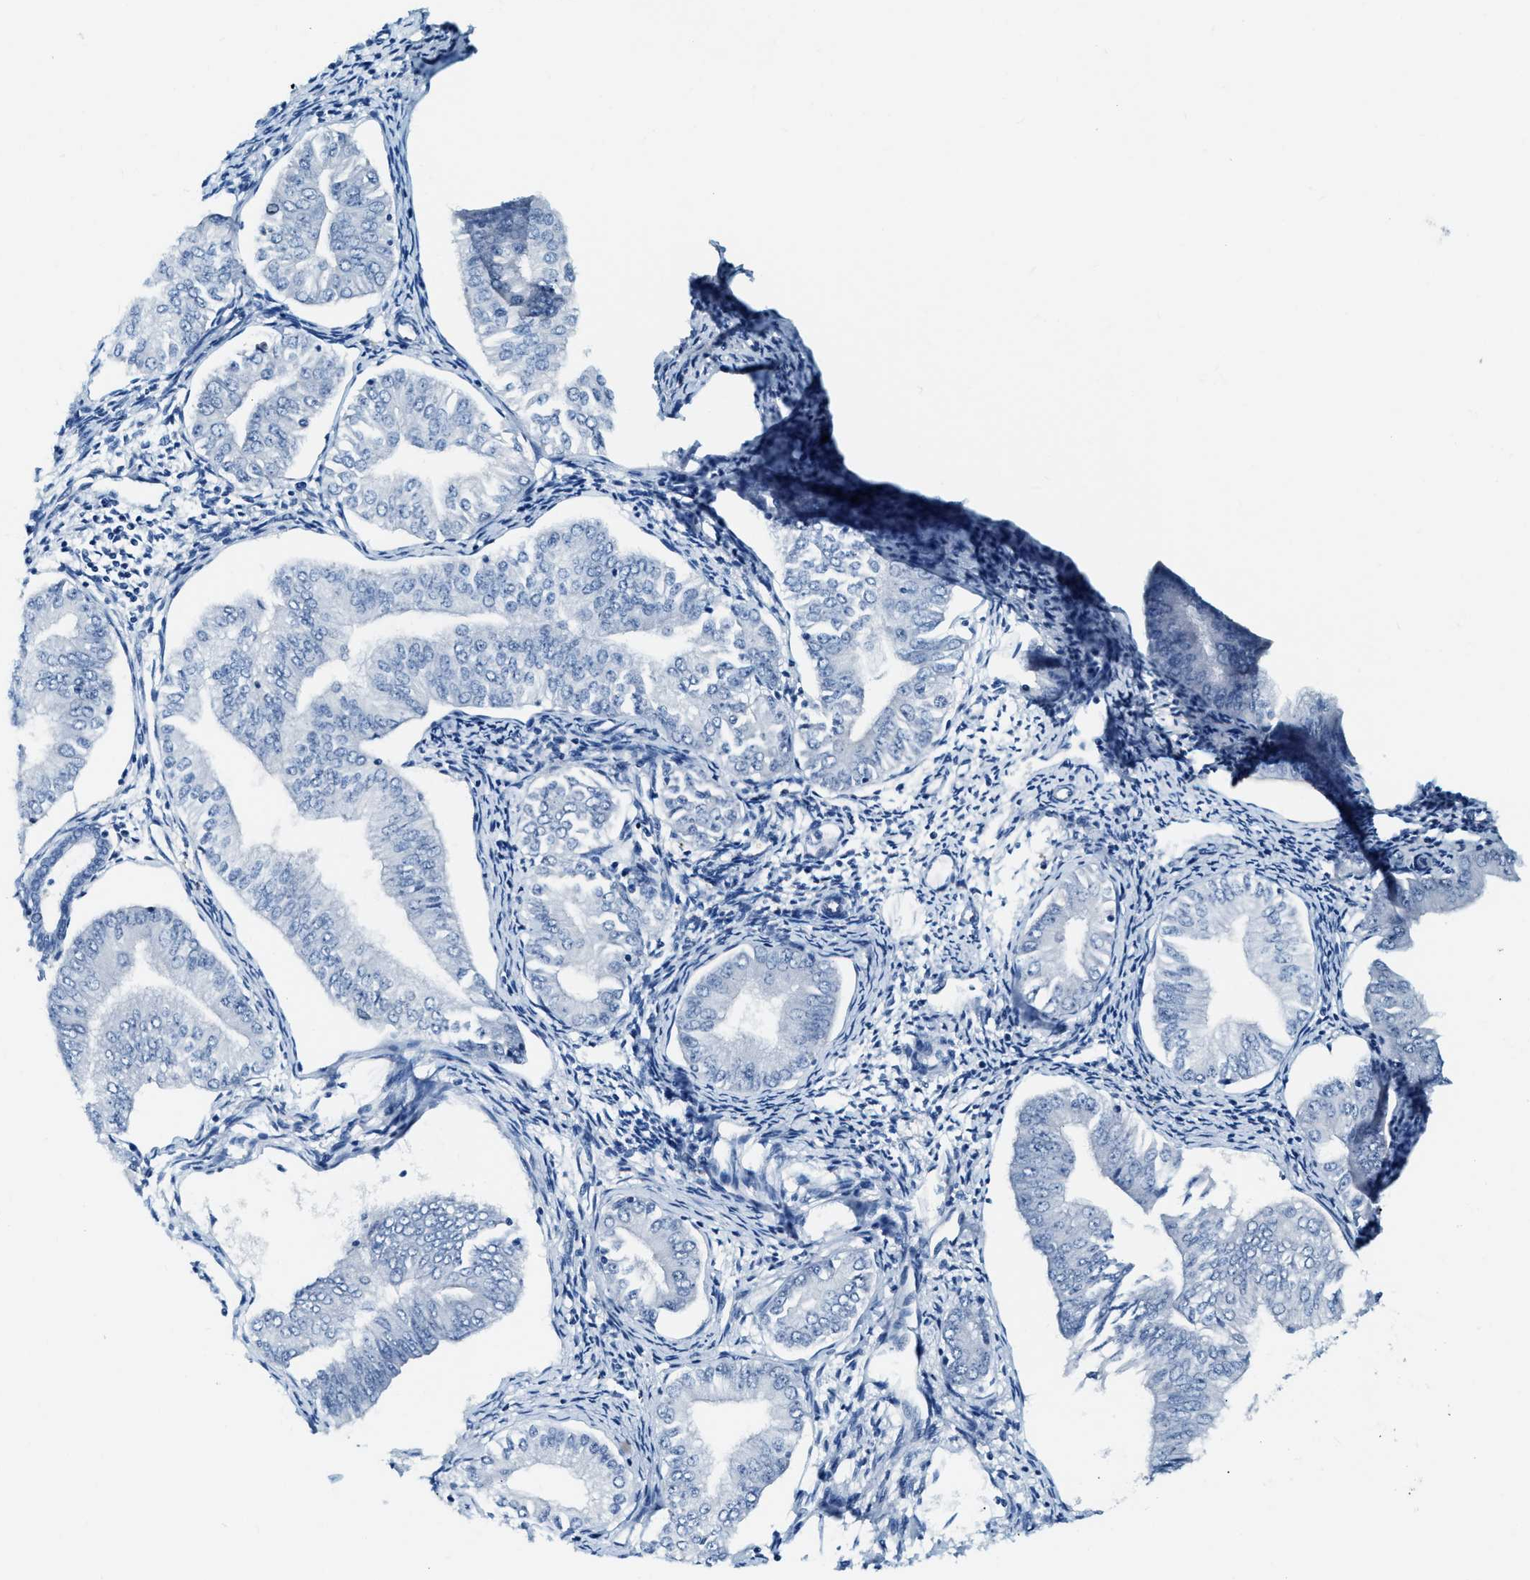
{"staining": {"intensity": "negative", "quantity": "none", "location": "none"}, "tissue": "endometrial cancer", "cell_type": "Tumor cells", "image_type": "cancer", "snomed": [{"axis": "morphology", "description": "Normal tissue, NOS"}, {"axis": "morphology", "description": "Adenocarcinoma, NOS"}, {"axis": "topography", "description": "Endometrium"}], "caption": "Endometrial cancer stained for a protein using immunohistochemistry reveals no expression tumor cells.", "gene": "EIF2AK2", "patient": {"sex": "female", "age": 53}}